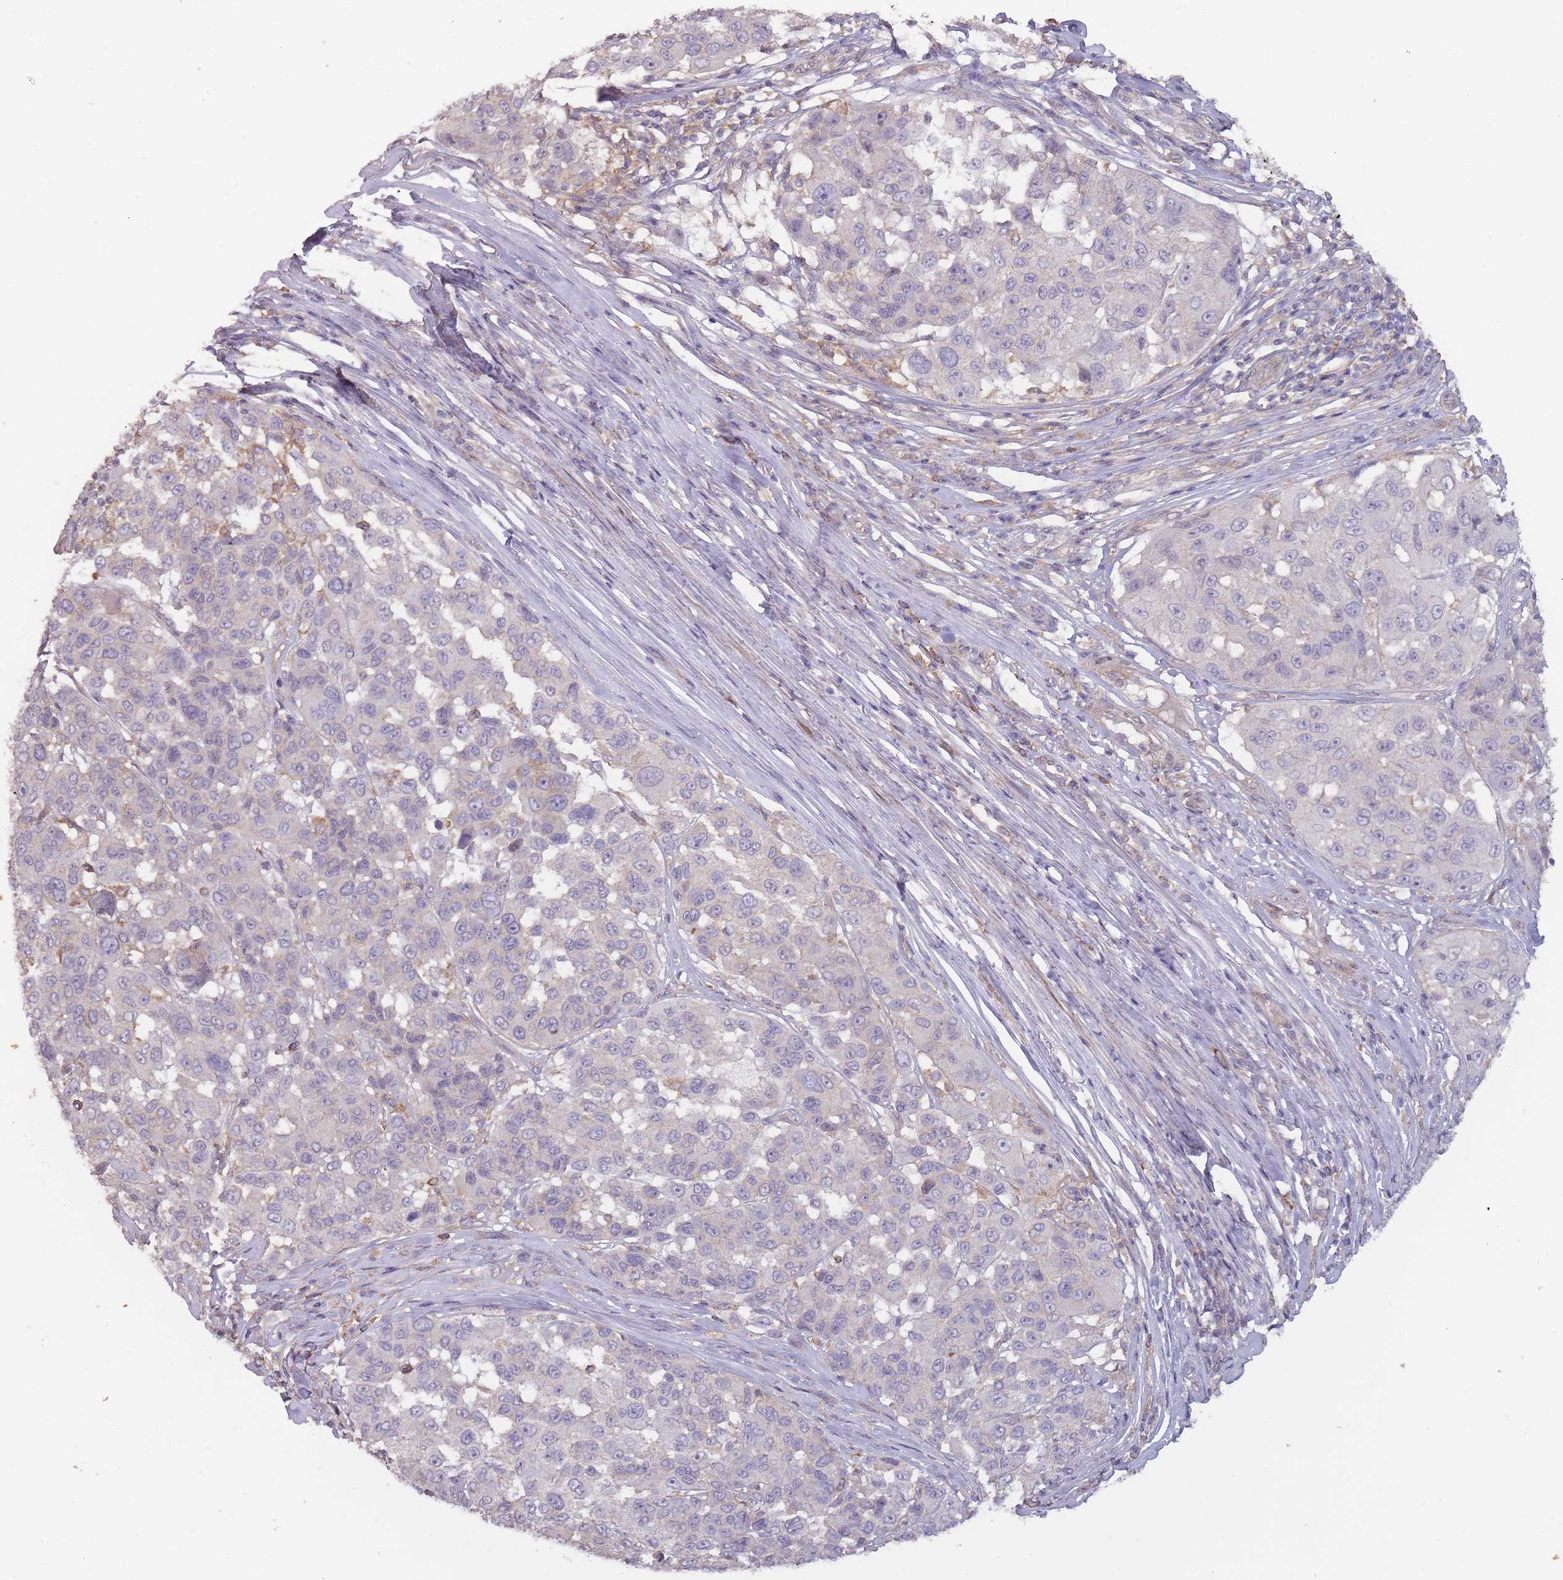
{"staining": {"intensity": "negative", "quantity": "none", "location": "none"}, "tissue": "melanoma", "cell_type": "Tumor cells", "image_type": "cancer", "snomed": [{"axis": "morphology", "description": "Malignant melanoma, NOS"}, {"axis": "topography", "description": "Skin"}], "caption": "The immunohistochemistry (IHC) image has no significant expression in tumor cells of melanoma tissue. (Brightfield microscopy of DAB (3,3'-diaminobenzidine) IHC at high magnification).", "gene": "TET3", "patient": {"sex": "female", "age": 66}}